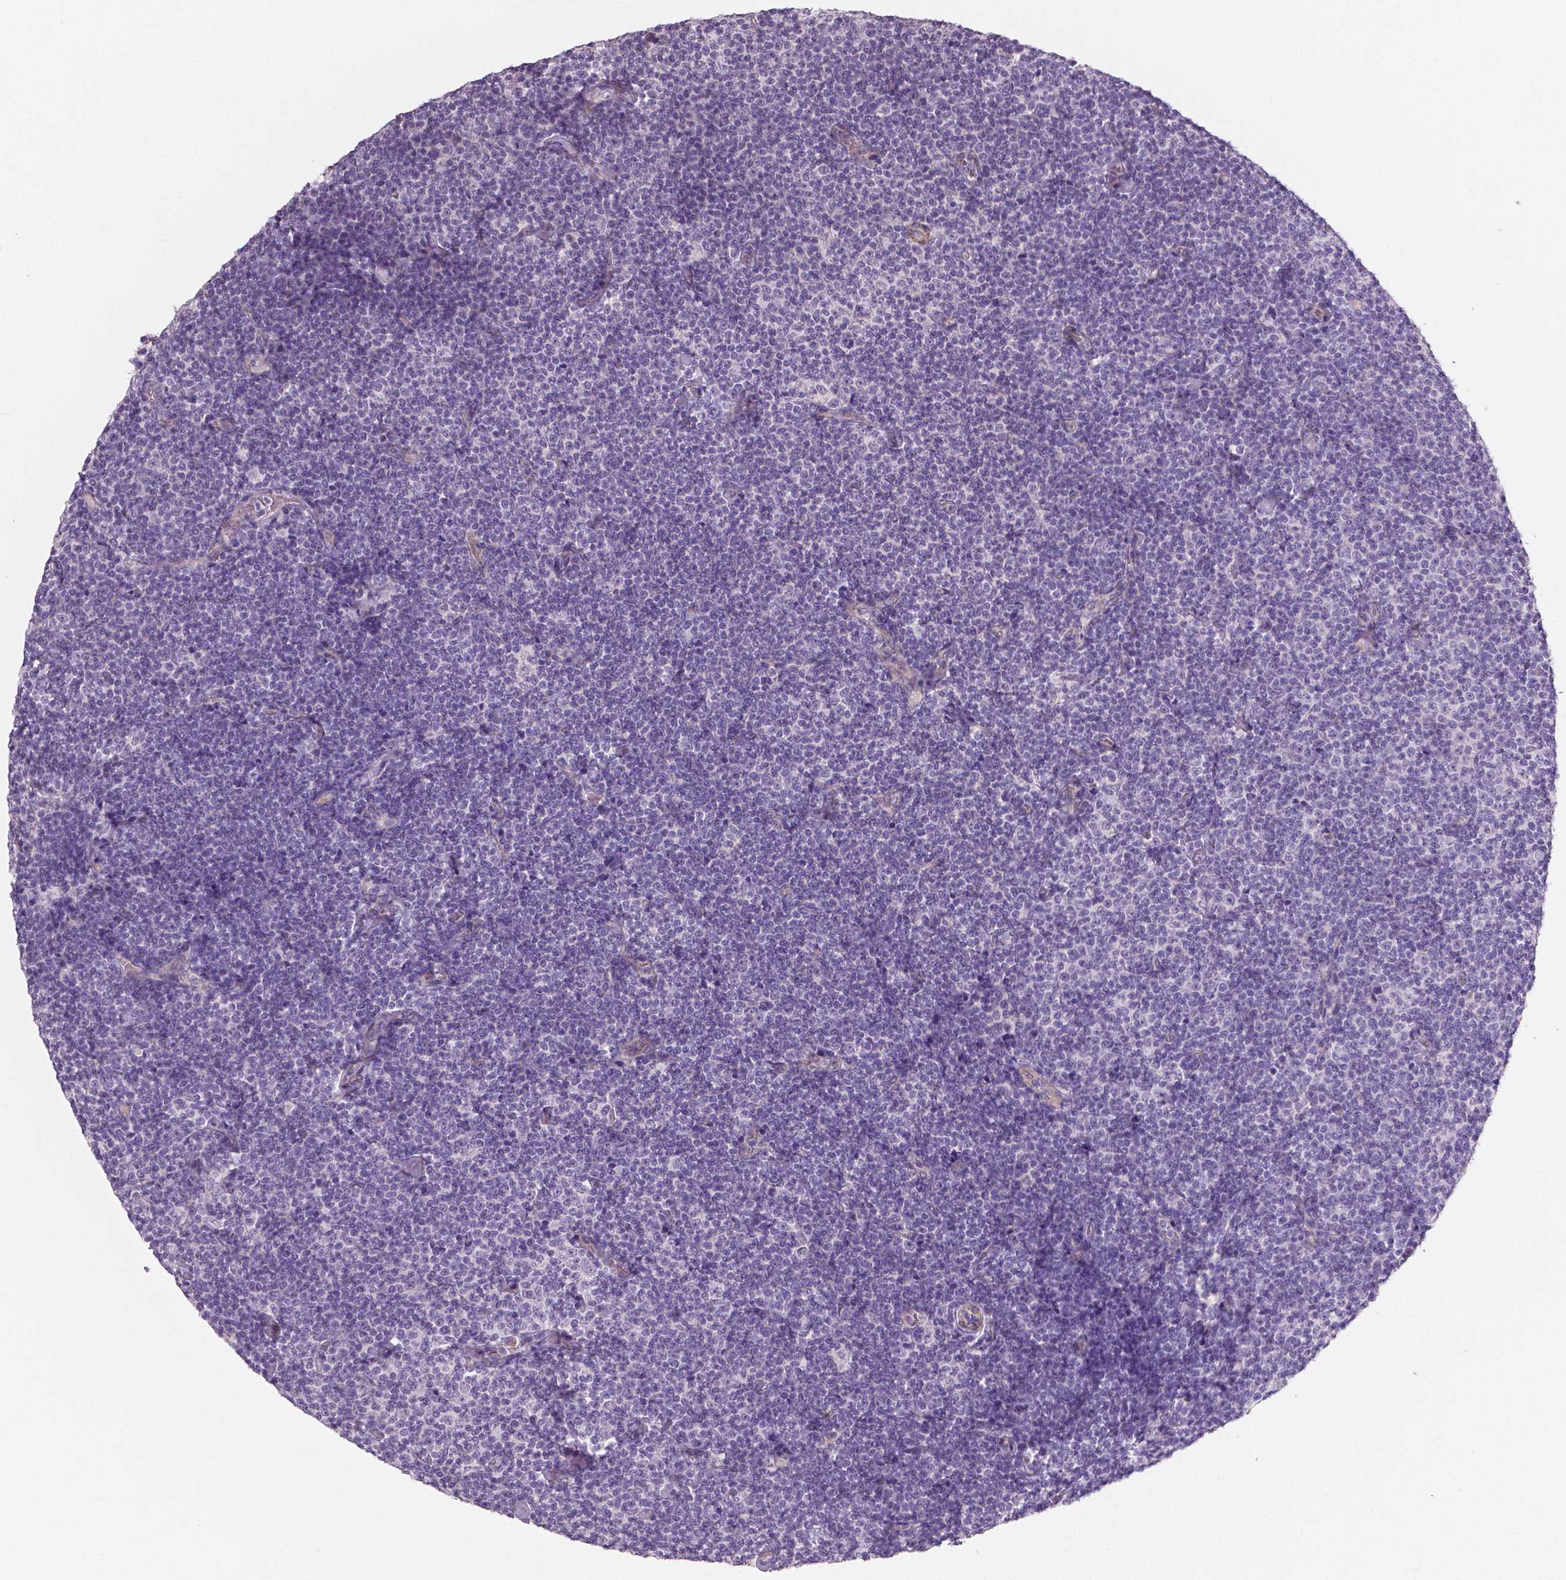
{"staining": {"intensity": "negative", "quantity": "none", "location": "none"}, "tissue": "lymphoma", "cell_type": "Tumor cells", "image_type": "cancer", "snomed": [{"axis": "morphology", "description": "Malignant lymphoma, non-Hodgkin's type, Low grade"}, {"axis": "topography", "description": "Lymph node"}], "caption": "Immunohistochemistry (IHC) of human low-grade malignant lymphoma, non-Hodgkin's type demonstrates no positivity in tumor cells.", "gene": "FLT1", "patient": {"sex": "male", "age": 81}}